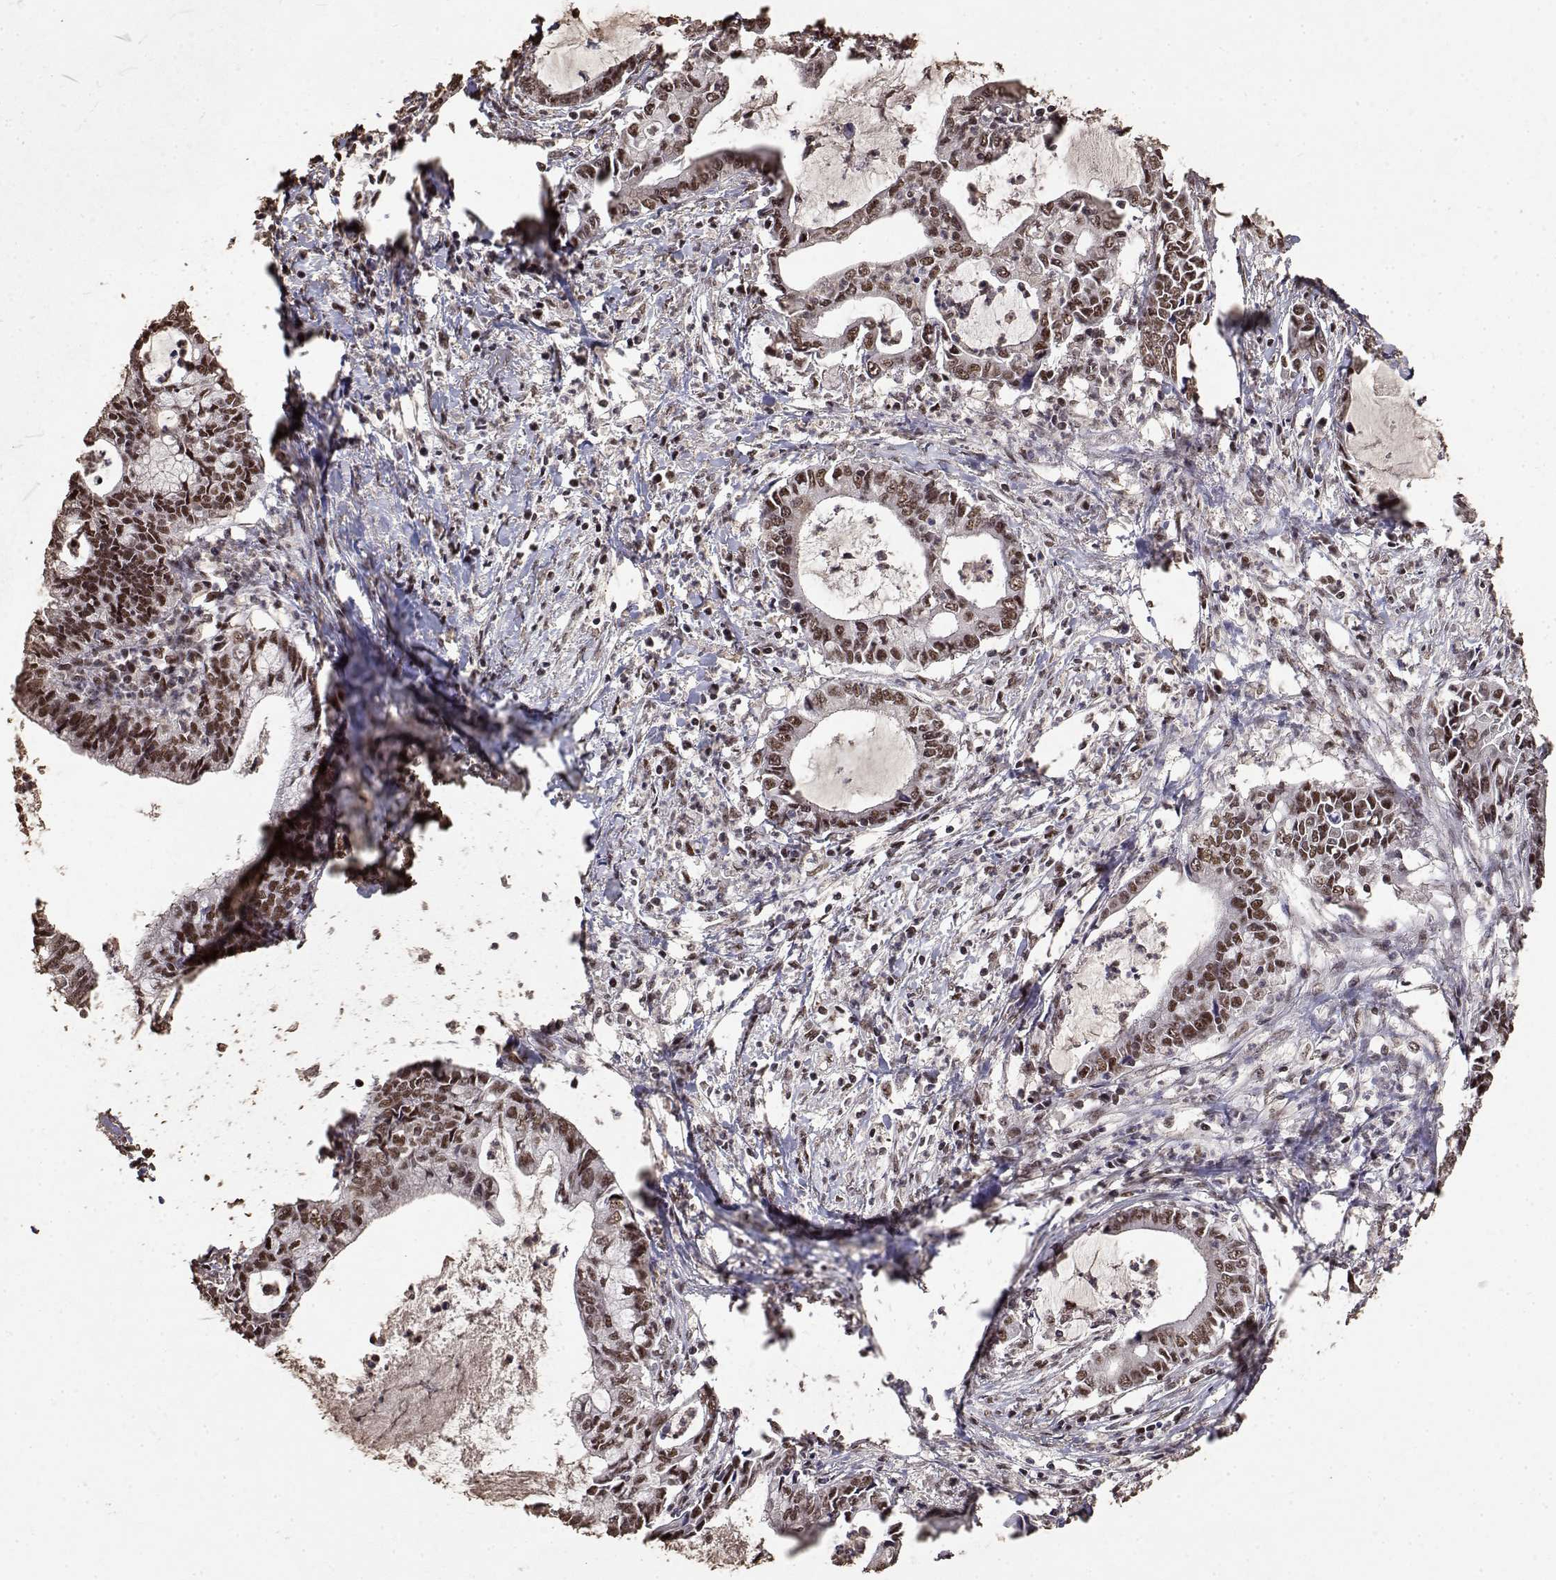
{"staining": {"intensity": "moderate", "quantity": ">75%", "location": "nuclear"}, "tissue": "cervical cancer", "cell_type": "Tumor cells", "image_type": "cancer", "snomed": [{"axis": "morphology", "description": "Adenocarcinoma, NOS"}, {"axis": "topography", "description": "Cervix"}], "caption": "Adenocarcinoma (cervical) stained with a brown dye demonstrates moderate nuclear positive staining in approximately >75% of tumor cells.", "gene": "TOE1", "patient": {"sex": "female", "age": 42}}